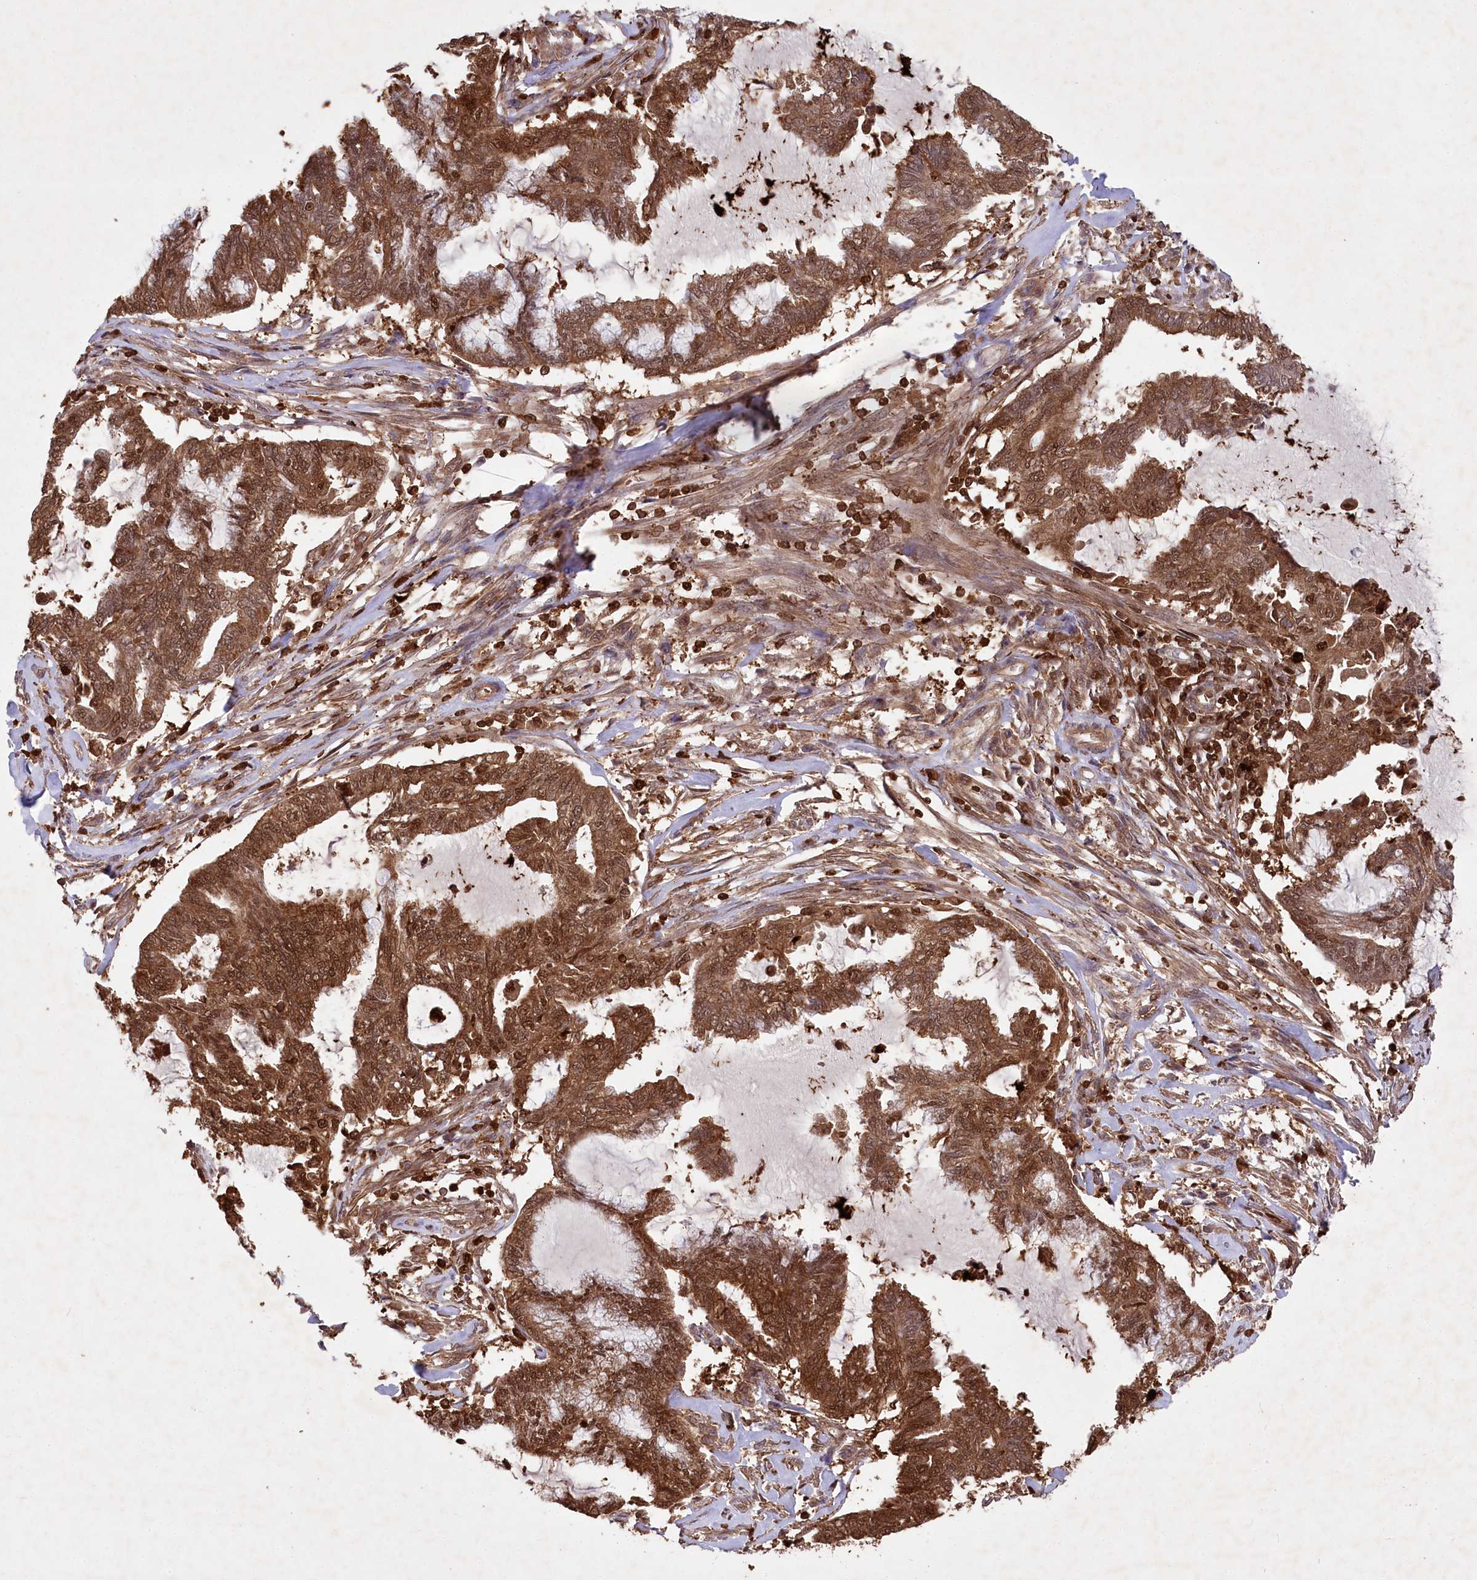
{"staining": {"intensity": "strong", "quantity": ">75%", "location": "cytoplasmic/membranous,nuclear"}, "tissue": "endometrial cancer", "cell_type": "Tumor cells", "image_type": "cancer", "snomed": [{"axis": "morphology", "description": "Adenocarcinoma, NOS"}, {"axis": "topography", "description": "Endometrium"}], "caption": "Human endometrial adenocarcinoma stained with a protein marker displays strong staining in tumor cells.", "gene": "LSG1", "patient": {"sex": "female", "age": 86}}